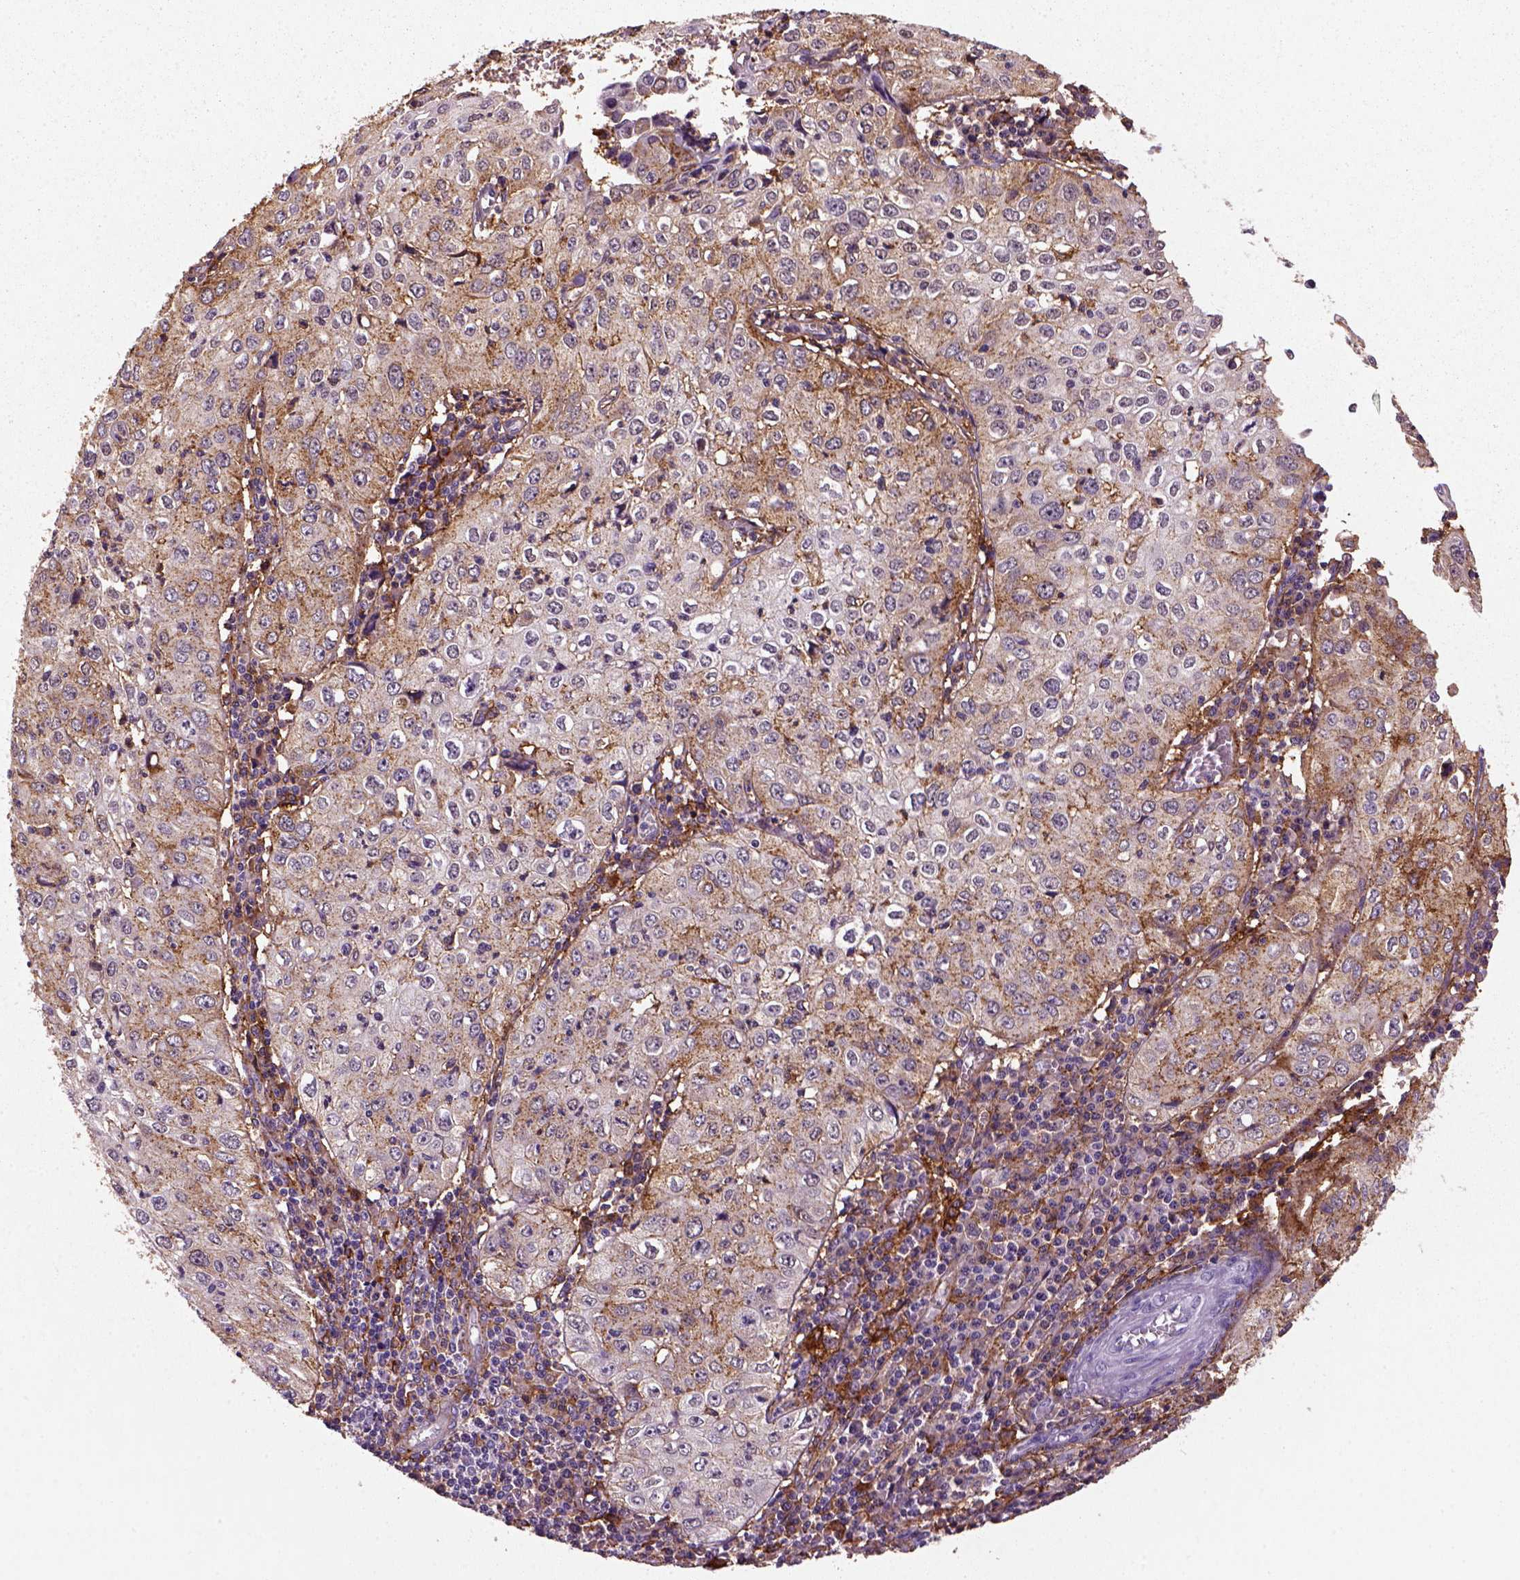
{"staining": {"intensity": "moderate", "quantity": "25%-75%", "location": "cytoplasmic/membranous"}, "tissue": "cervical cancer", "cell_type": "Tumor cells", "image_type": "cancer", "snomed": [{"axis": "morphology", "description": "Squamous cell carcinoma, NOS"}, {"axis": "topography", "description": "Cervix"}], "caption": "Cervical squamous cell carcinoma tissue displays moderate cytoplasmic/membranous expression in approximately 25%-75% of tumor cells", "gene": "MARCKS", "patient": {"sex": "female", "age": 24}}